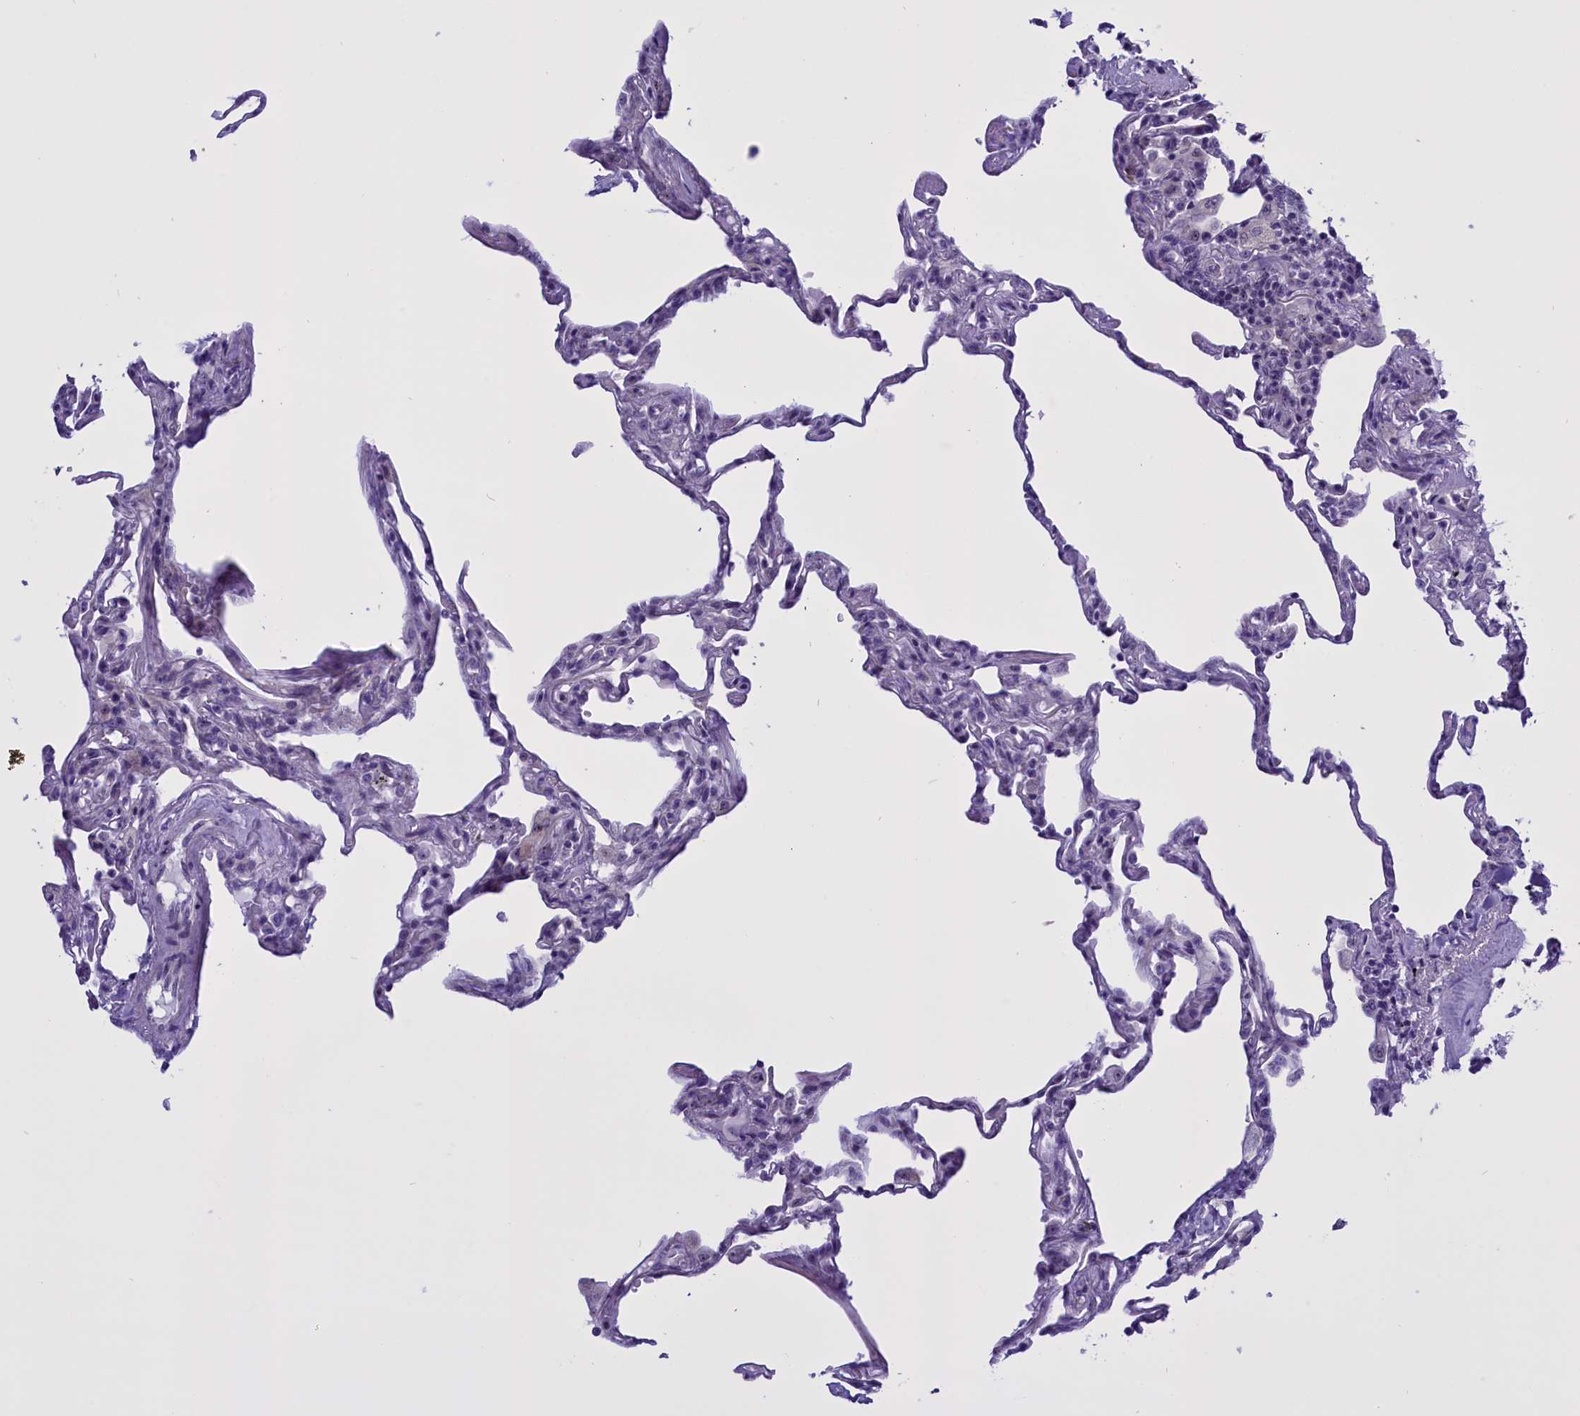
{"staining": {"intensity": "negative", "quantity": "none", "location": "none"}, "tissue": "lung", "cell_type": "Alveolar cells", "image_type": "normal", "snomed": [{"axis": "morphology", "description": "Normal tissue, NOS"}, {"axis": "topography", "description": "Lung"}], "caption": "This is a micrograph of IHC staining of normal lung, which shows no expression in alveolar cells.", "gene": "TBL3", "patient": {"sex": "male", "age": 59}}